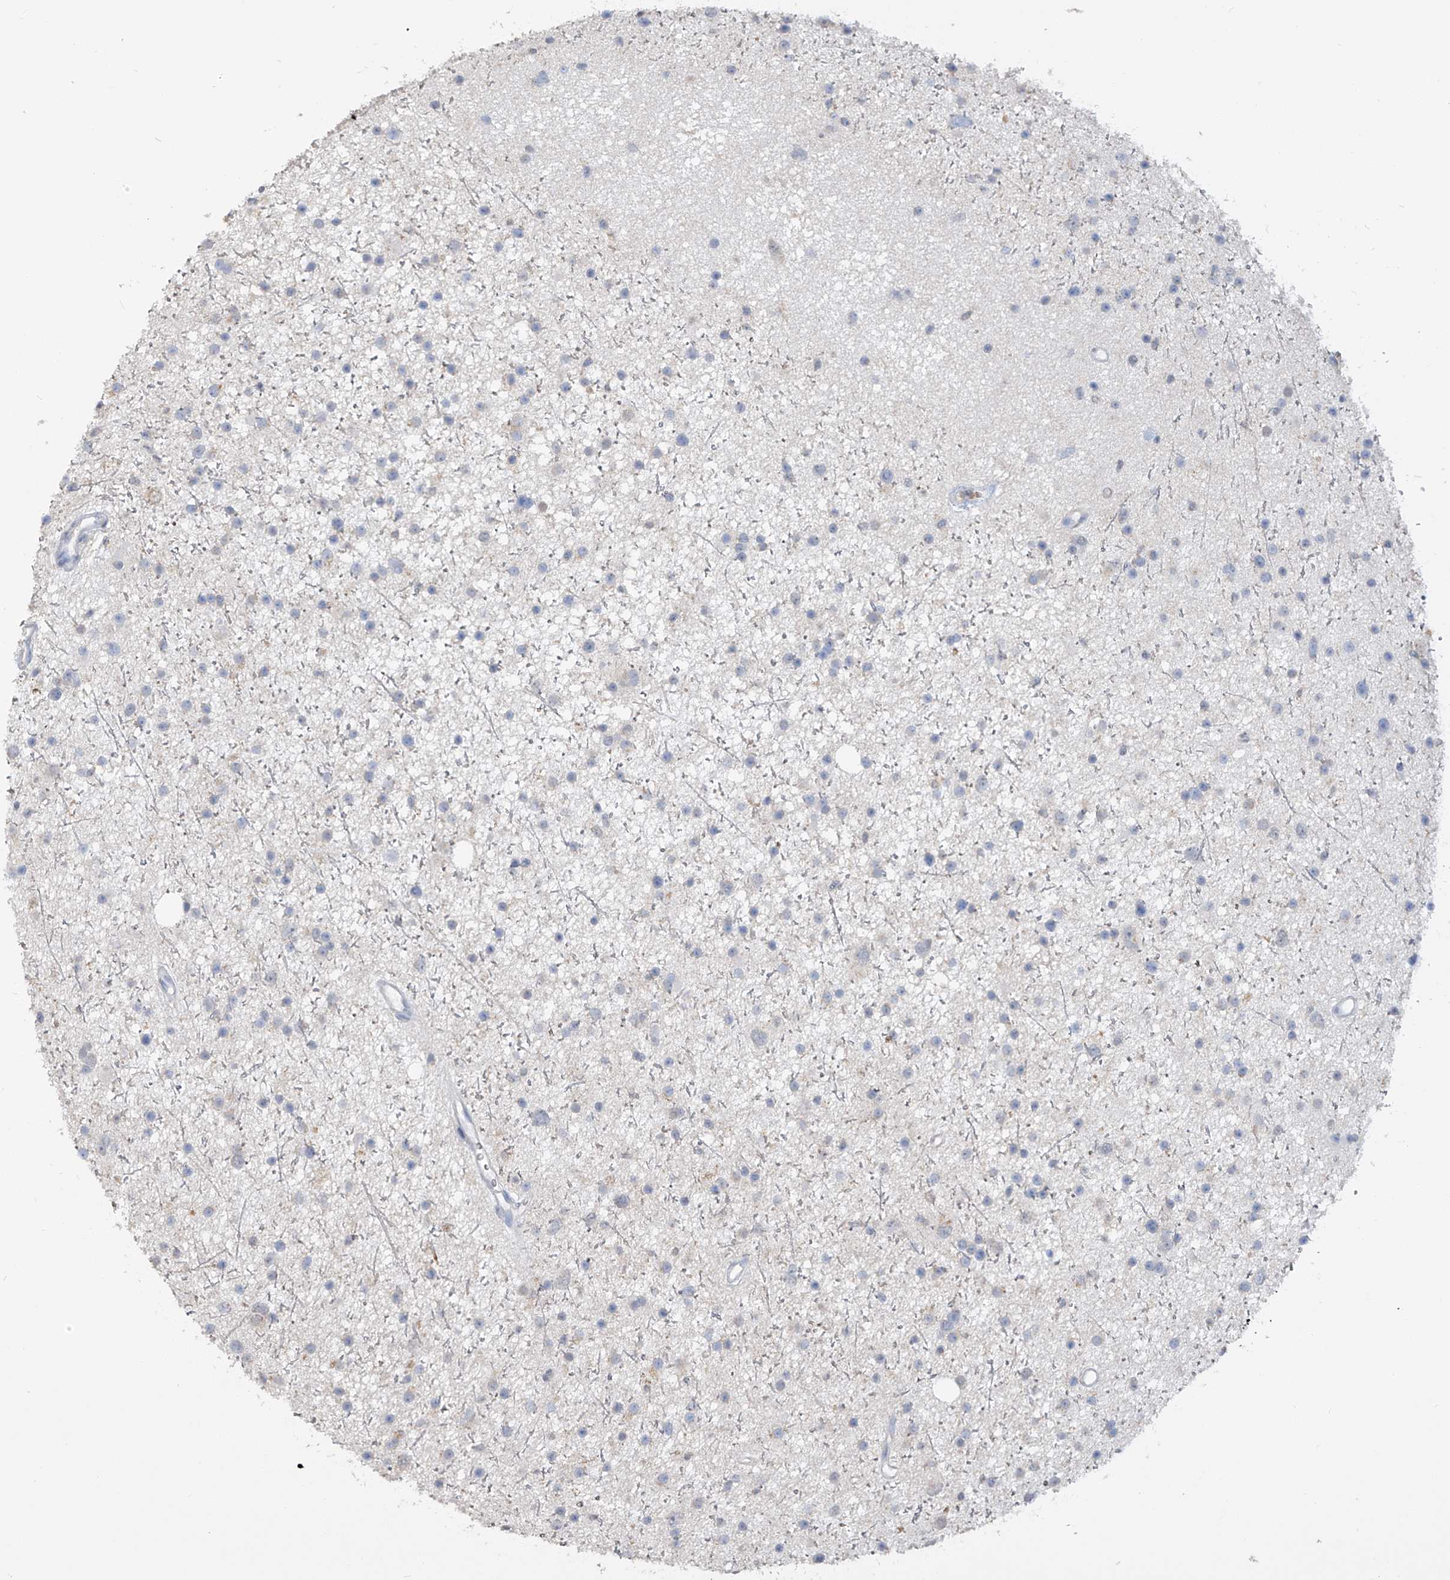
{"staining": {"intensity": "negative", "quantity": "none", "location": "none"}, "tissue": "glioma", "cell_type": "Tumor cells", "image_type": "cancer", "snomed": [{"axis": "morphology", "description": "Glioma, malignant, Low grade"}, {"axis": "topography", "description": "Cerebral cortex"}], "caption": "Immunohistochemistry (IHC) image of glioma stained for a protein (brown), which displays no expression in tumor cells.", "gene": "HAS3", "patient": {"sex": "female", "age": 39}}